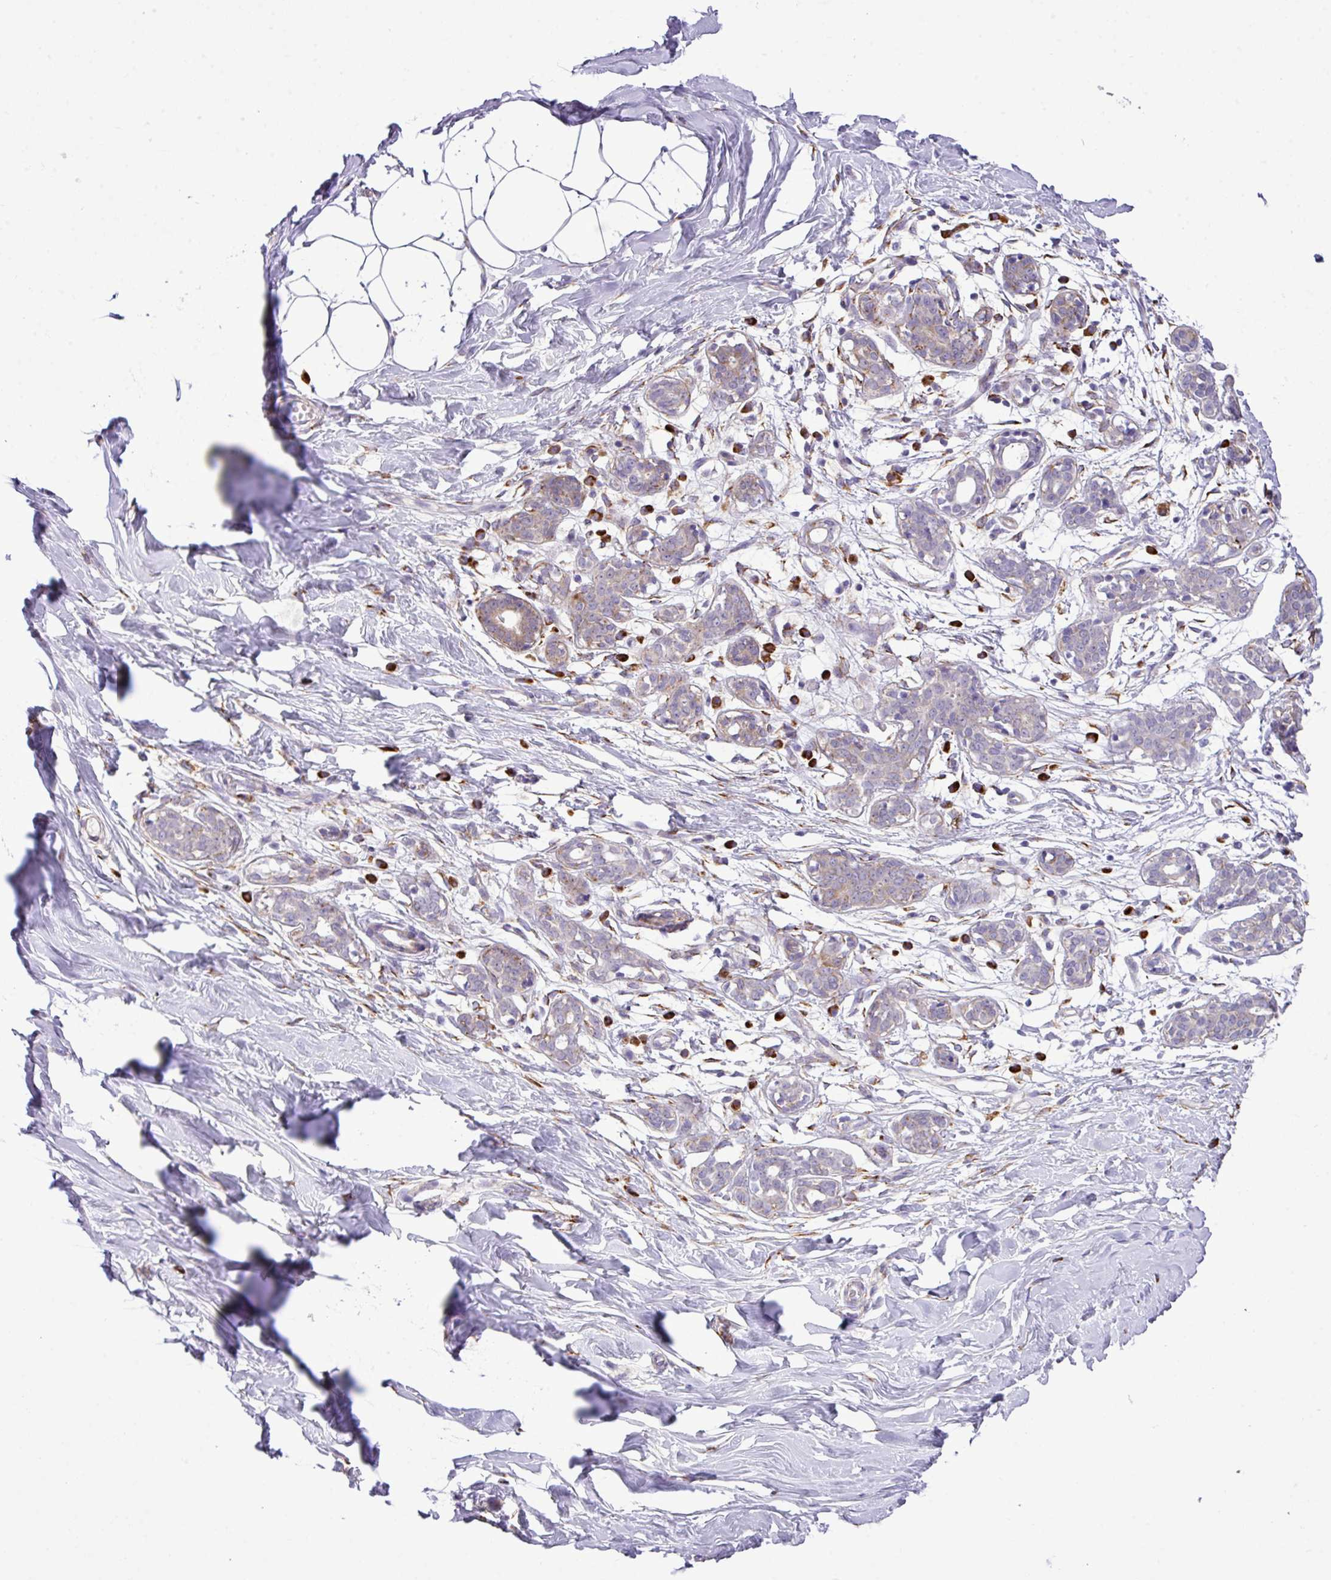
{"staining": {"intensity": "negative", "quantity": "none", "location": "none"}, "tissue": "breast", "cell_type": "Adipocytes", "image_type": "normal", "snomed": [{"axis": "morphology", "description": "Normal tissue, NOS"}, {"axis": "topography", "description": "Breast"}], "caption": "An IHC micrograph of benign breast is shown. There is no staining in adipocytes of breast. Brightfield microscopy of immunohistochemistry (IHC) stained with DAB (3,3'-diaminobenzidine) (brown) and hematoxylin (blue), captured at high magnification.", "gene": "CFAP97", "patient": {"sex": "female", "age": 27}}